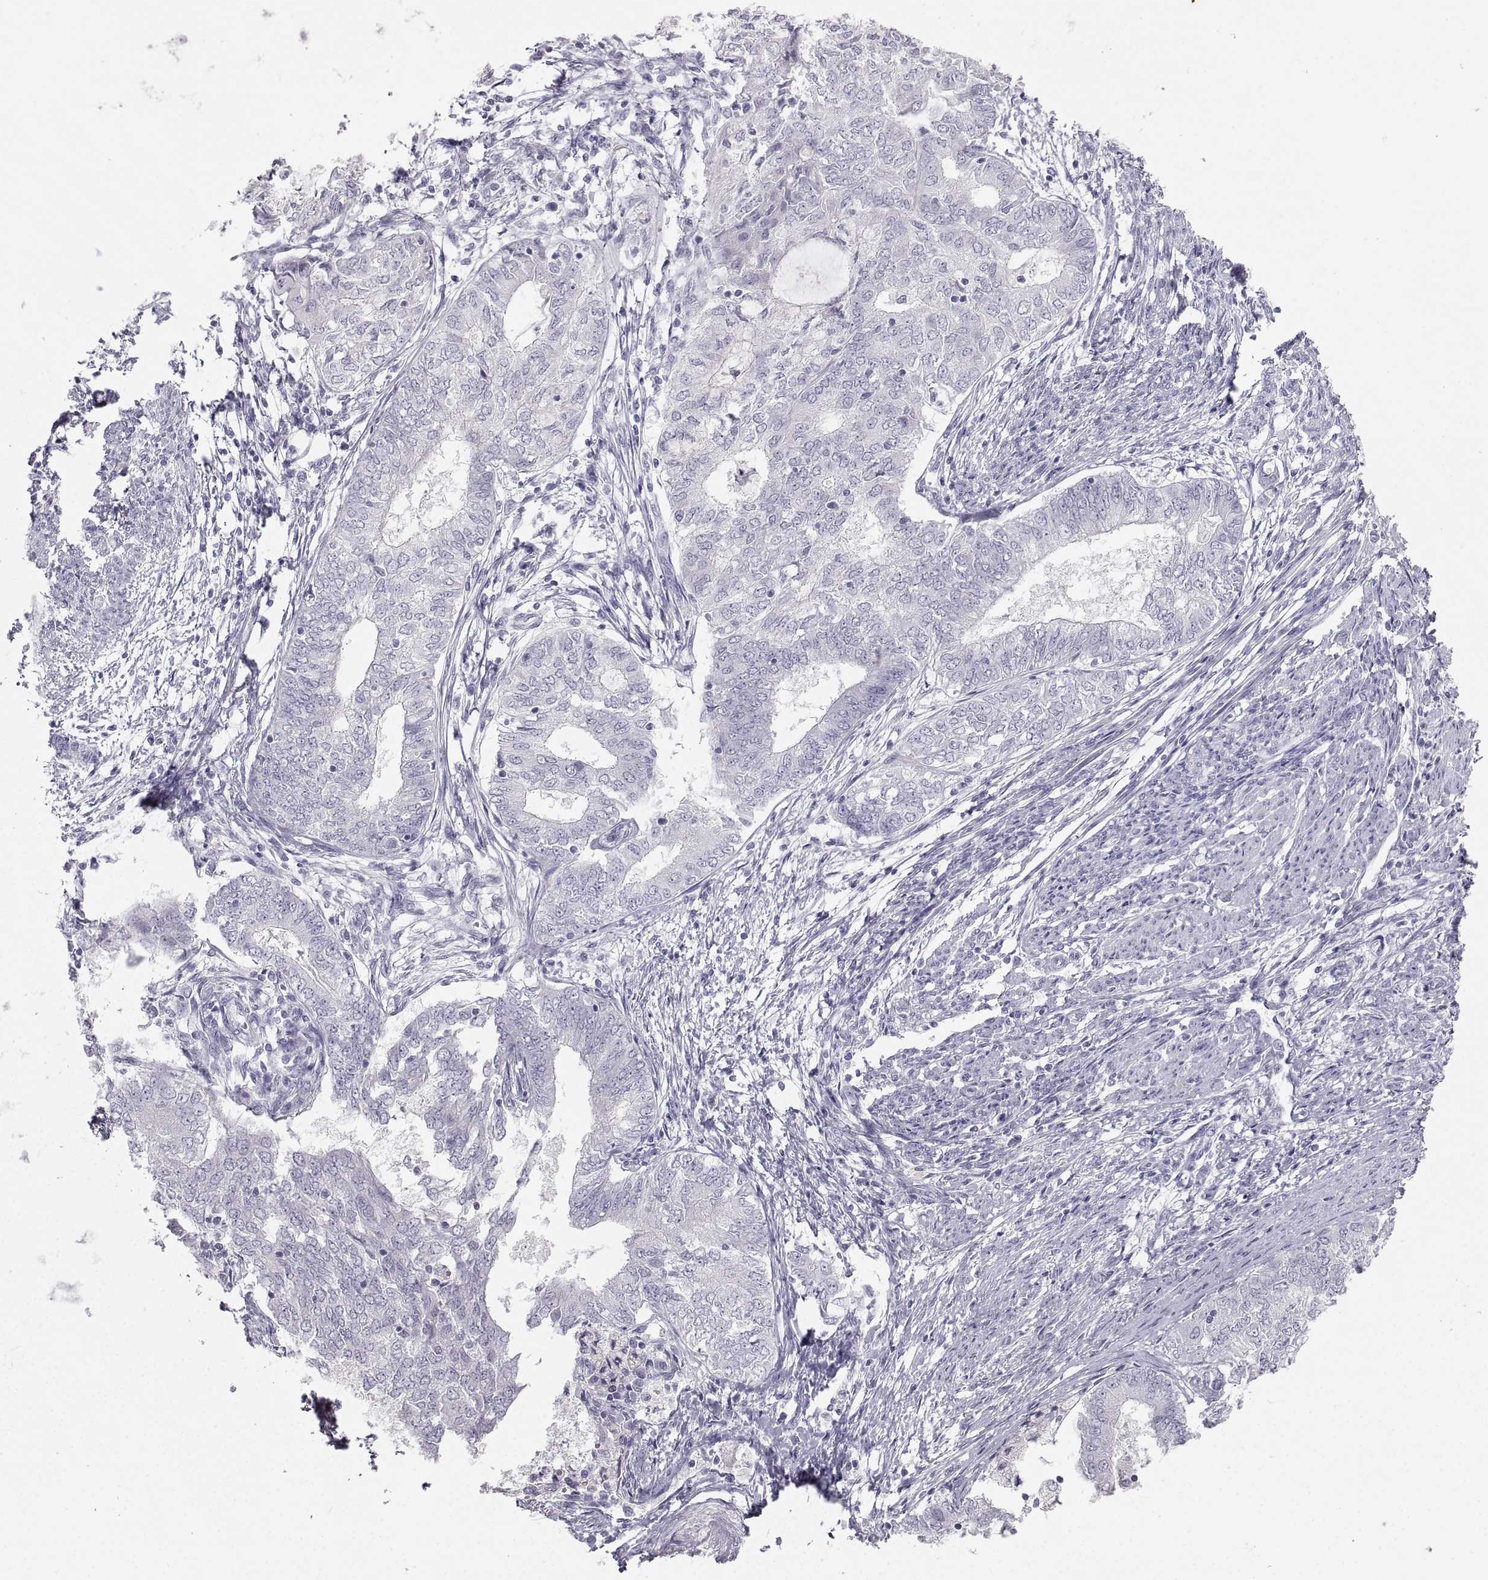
{"staining": {"intensity": "negative", "quantity": "none", "location": "none"}, "tissue": "endometrial cancer", "cell_type": "Tumor cells", "image_type": "cancer", "snomed": [{"axis": "morphology", "description": "Adenocarcinoma, NOS"}, {"axis": "topography", "description": "Endometrium"}], "caption": "Adenocarcinoma (endometrial) stained for a protein using immunohistochemistry exhibits no positivity tumor cells.", "gene": "ZNF185", "patient": {"sex": "female", "age": 62}}